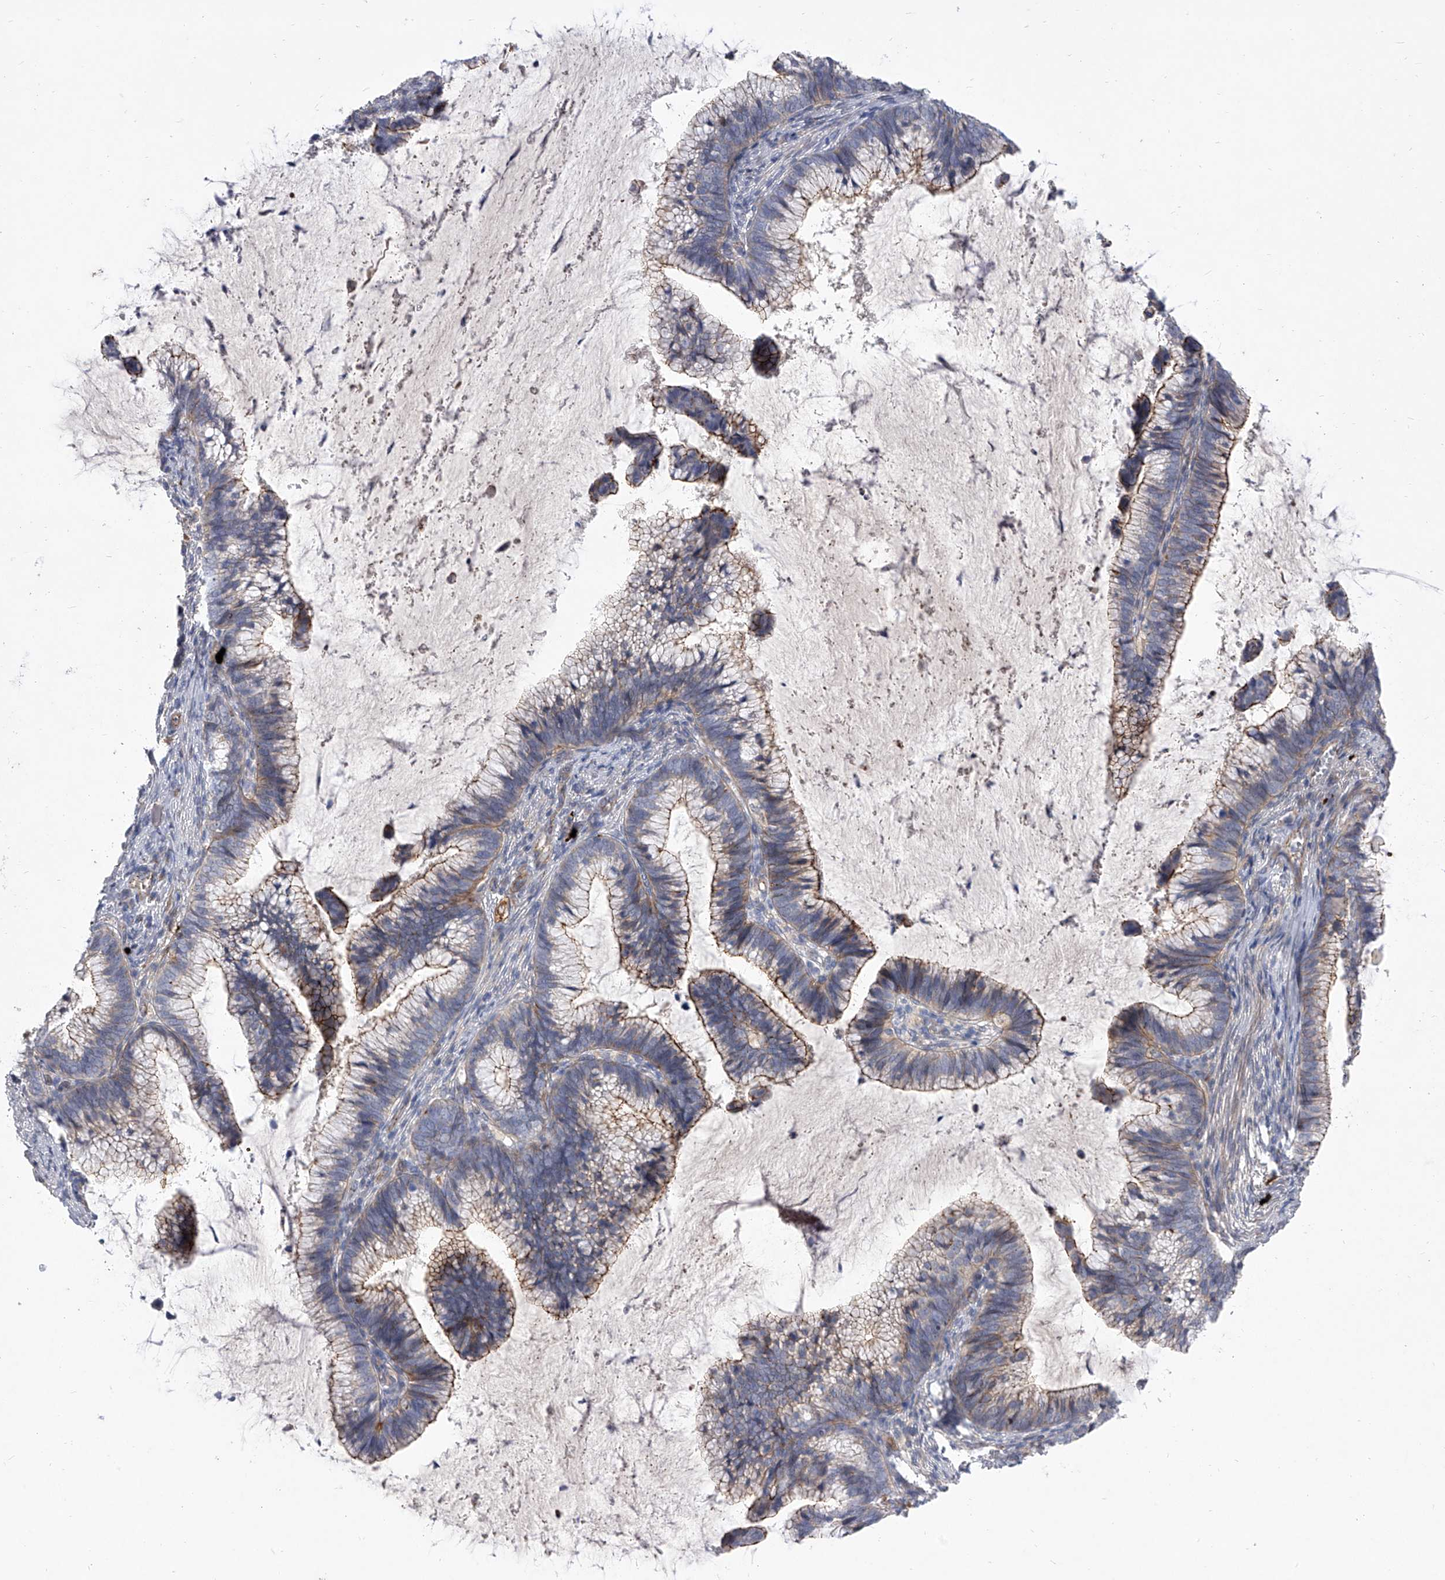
{"staining": {"intensity": "moderate", "quantity": "25%-75%", "location": "cytoplasmic/membranous"}, "tissue": "cervical cancer", "cell_type": "Tumor cells", "image_type": "cancer", "snomed": [{"axis": "morphology", "description": "Adenocarcinoma, NOS"}, {"axis": "topography", "description": "Cervix"}], "caption": "Moderate cytoplasmic/membranous protein expression is identified in approximately 25%-75% of tumor cells in cervical cancer. Immunohistochemistry stains the protein of interest in brown and the nuclei are stained blue.", "gene": "MINDY4", "patient": {"sex": "female", "age": 36}}